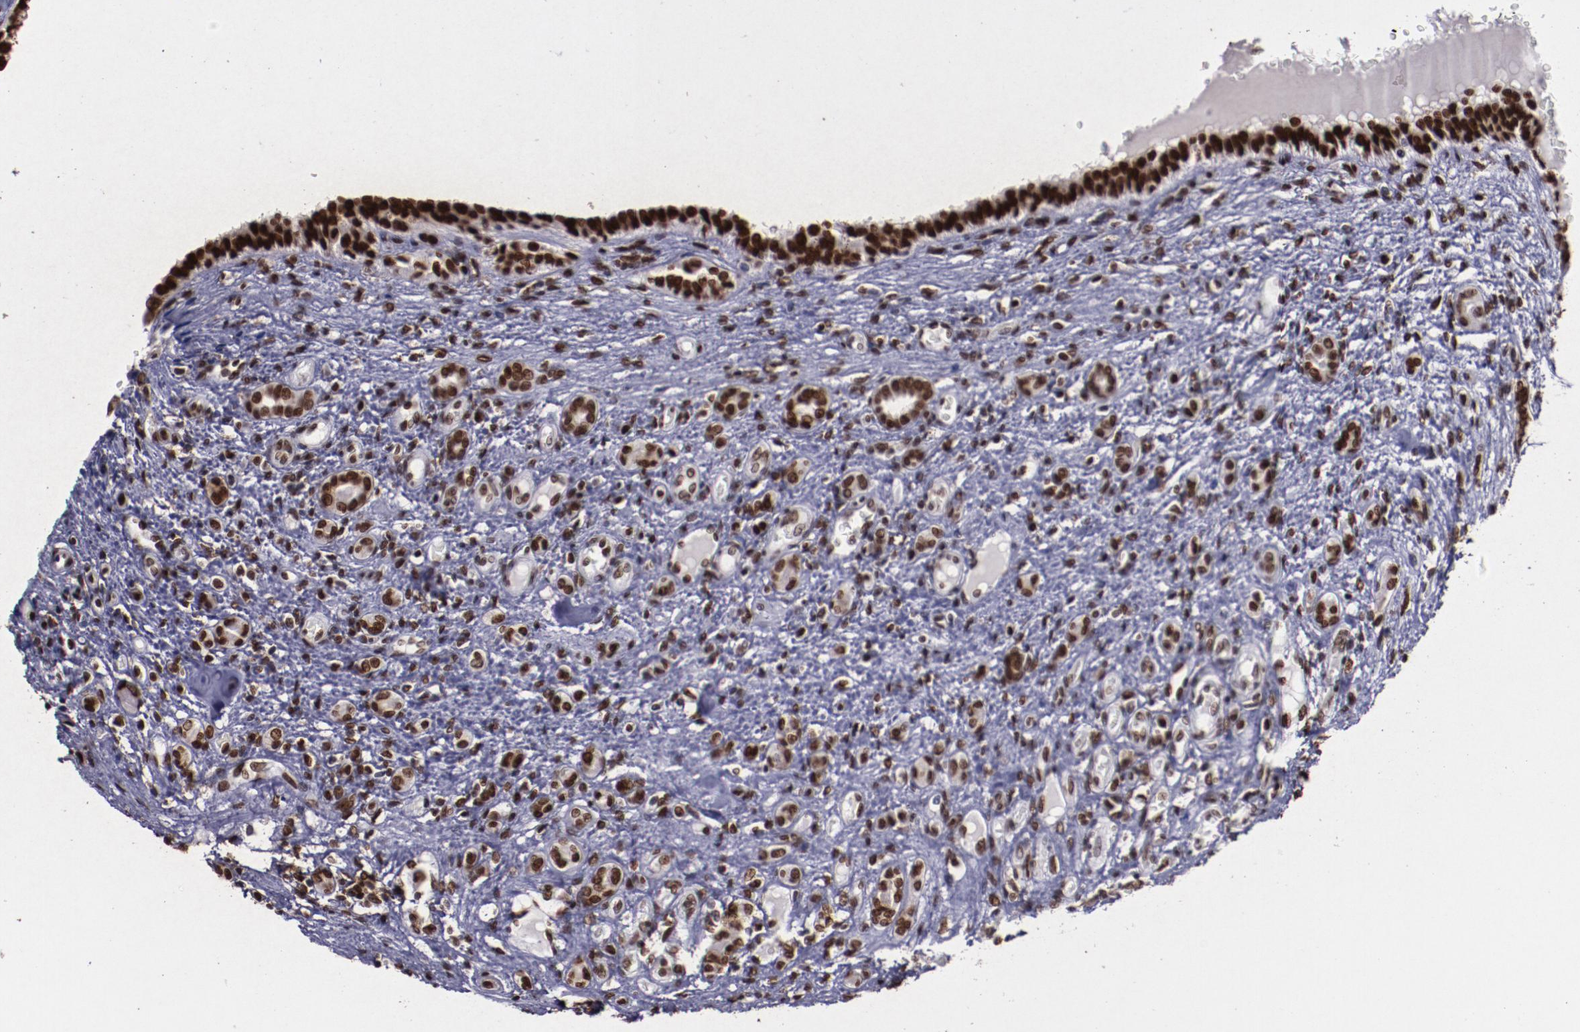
{"staining": {"intensity": "strong", "quantity": ">75%", "location": "nuclear"}, "tissue": "renal cancer", "cell_type": "Tumor cells", "image_type": "cancer", "snomed": [{"axis": "morphology", "description": "Inflammation, NOS"}, {"axis": "morphology", "description": "Adenocarcinoma, NOS"}, {"axis": "topography", "description": "Kidney"}], "caption": "The immunohistochemical stain highlights strong nuclear expression in tumor cells of adenocarcinoma (renal) tissue.", "gene": "APEX1", "patient": {"sex": "male", "age": 68}}